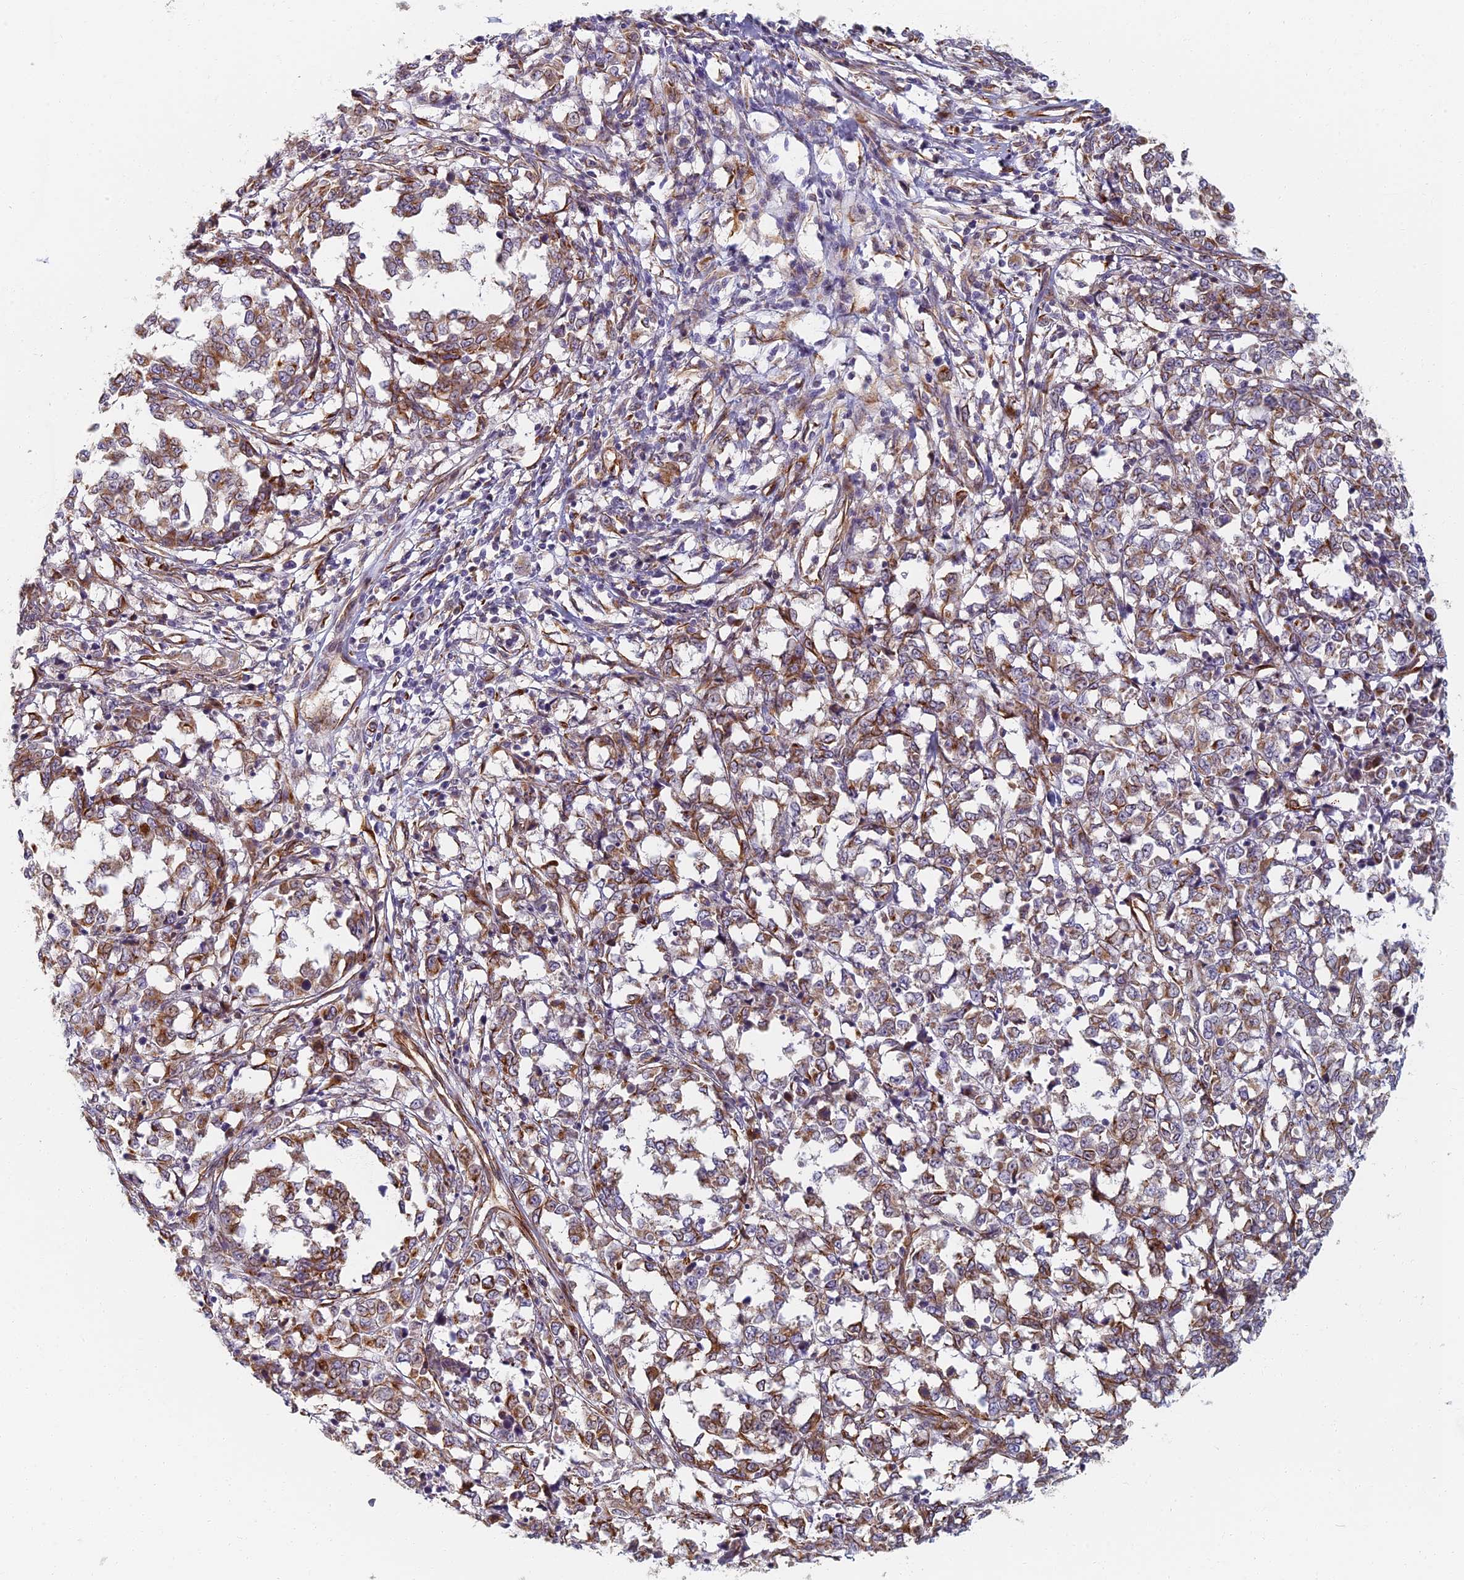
{"staining": {"intensity": "weak", "quantity": "25%-75%", "location": "cytoplasmic/membranous"}, "tissue": "melanoma", "cell_type": "Tumor cells", "image_type": "cancer", "snomed": [{"axis": "morphology", "description": "Malignant melanoma, NOS"}, {"axis": "topography", "description": "Skin"}], "caption": "The immunohistochemical stain highlights weak cytoplasmic/membranous positivity in tumor cells of malignant melanoma tissue. Using DAB (3,3'-diaminobenzidine) (brown) and hematoxylin (blue) stains, captured at high magnification using brightfield microscopy.", "gene": "ABCB10", "patient": {"sex": "female", "age": 72}}